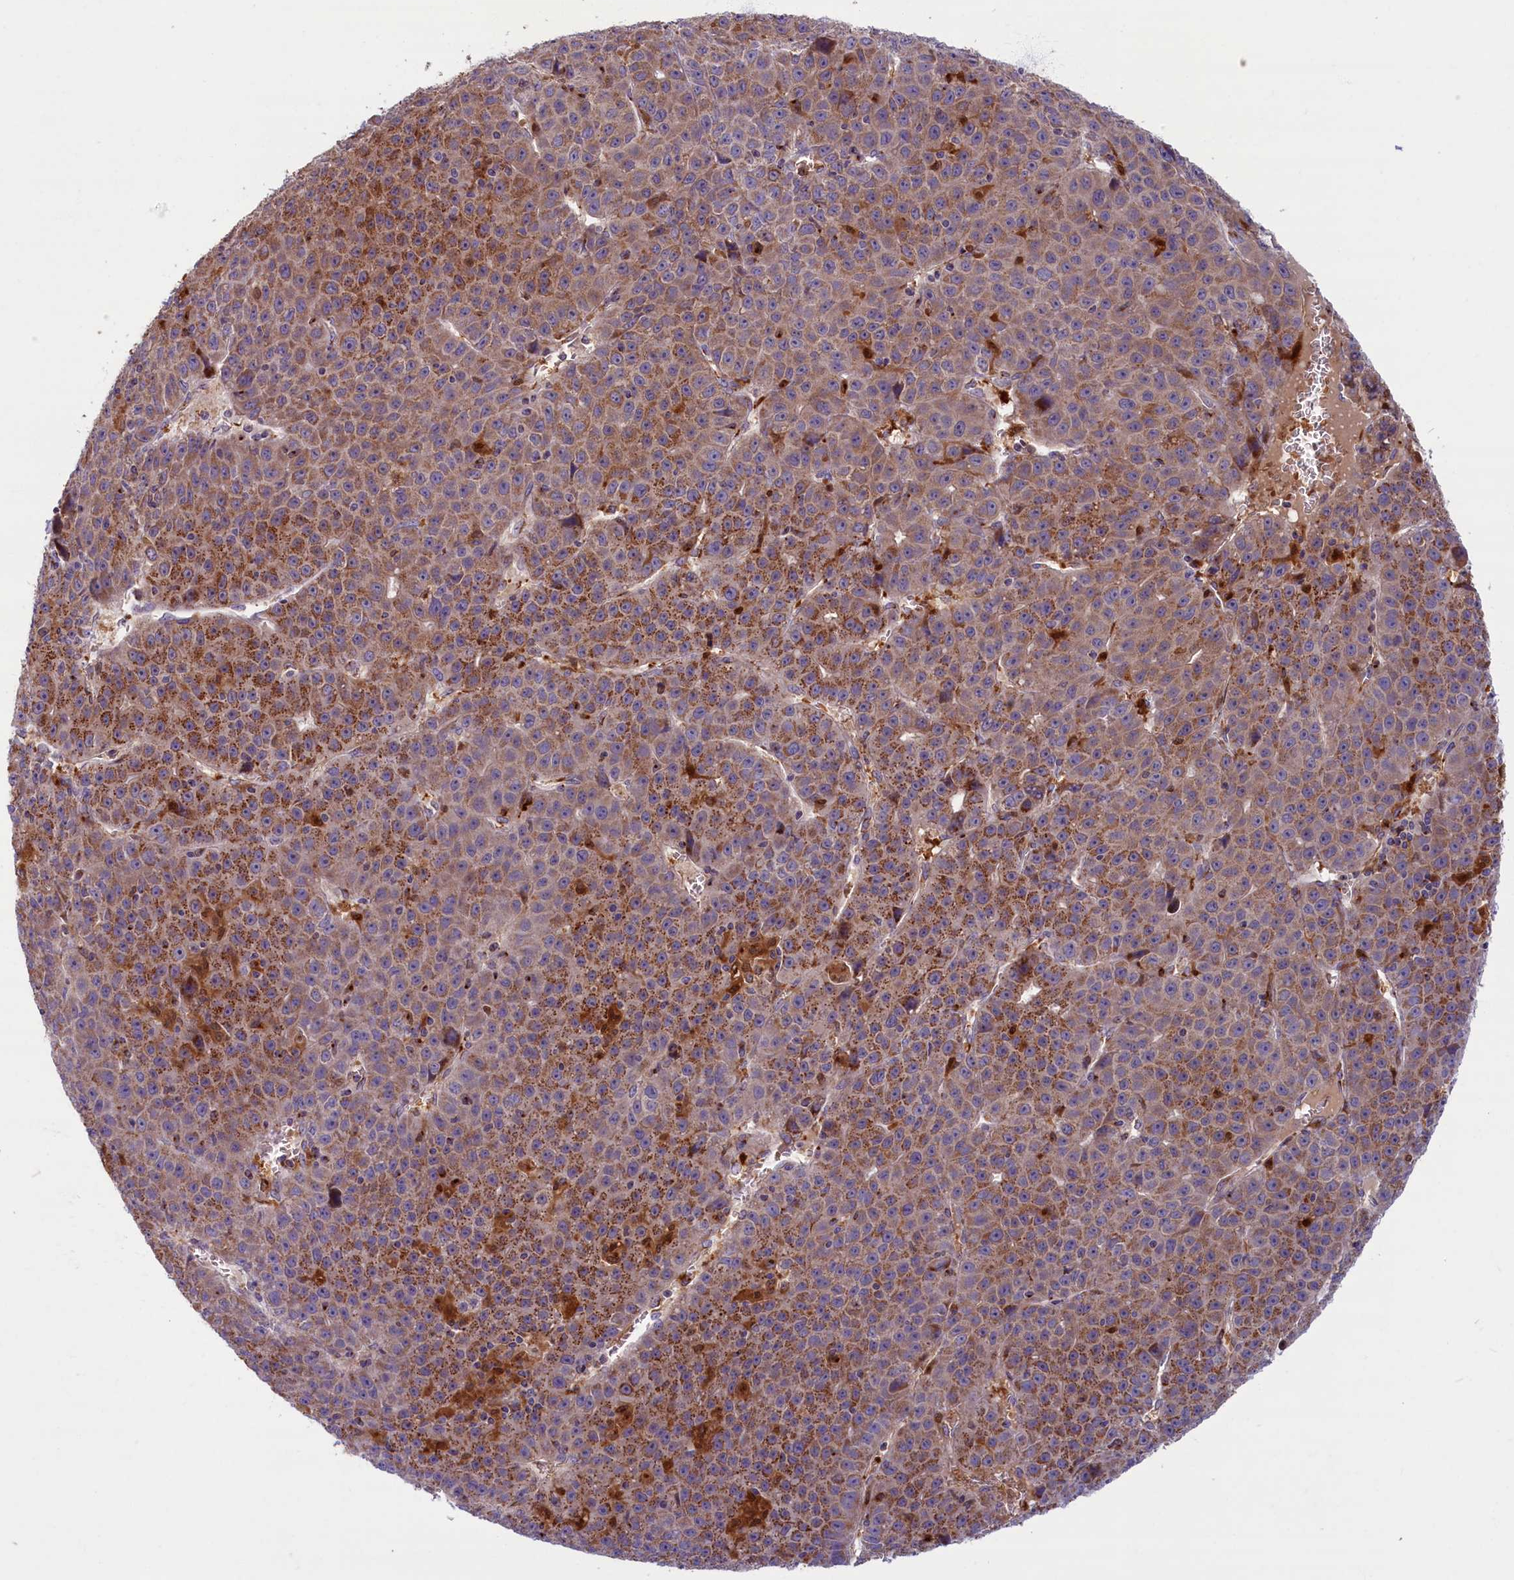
{"staining": {"intensity": "moderate", "quantity": ">75%", "location": "cytoplasmic/membranous"}, "tissue": "liver cancer", "cell_type": "Tumor cells", "image_type": "cancer", "snomed": [{"axis": "morphology", "description": "Carcinoma, Hepatocellular, NOS"}, {"axis": "topography", "description": "Liver"}], "caption": "Moderate cytoplasmic/membranous positivity is identified in approximately >75% of tumor cells in liver cancer.", "gene": "BLVRB", "patient": {"sex": "female", "age": 53}}